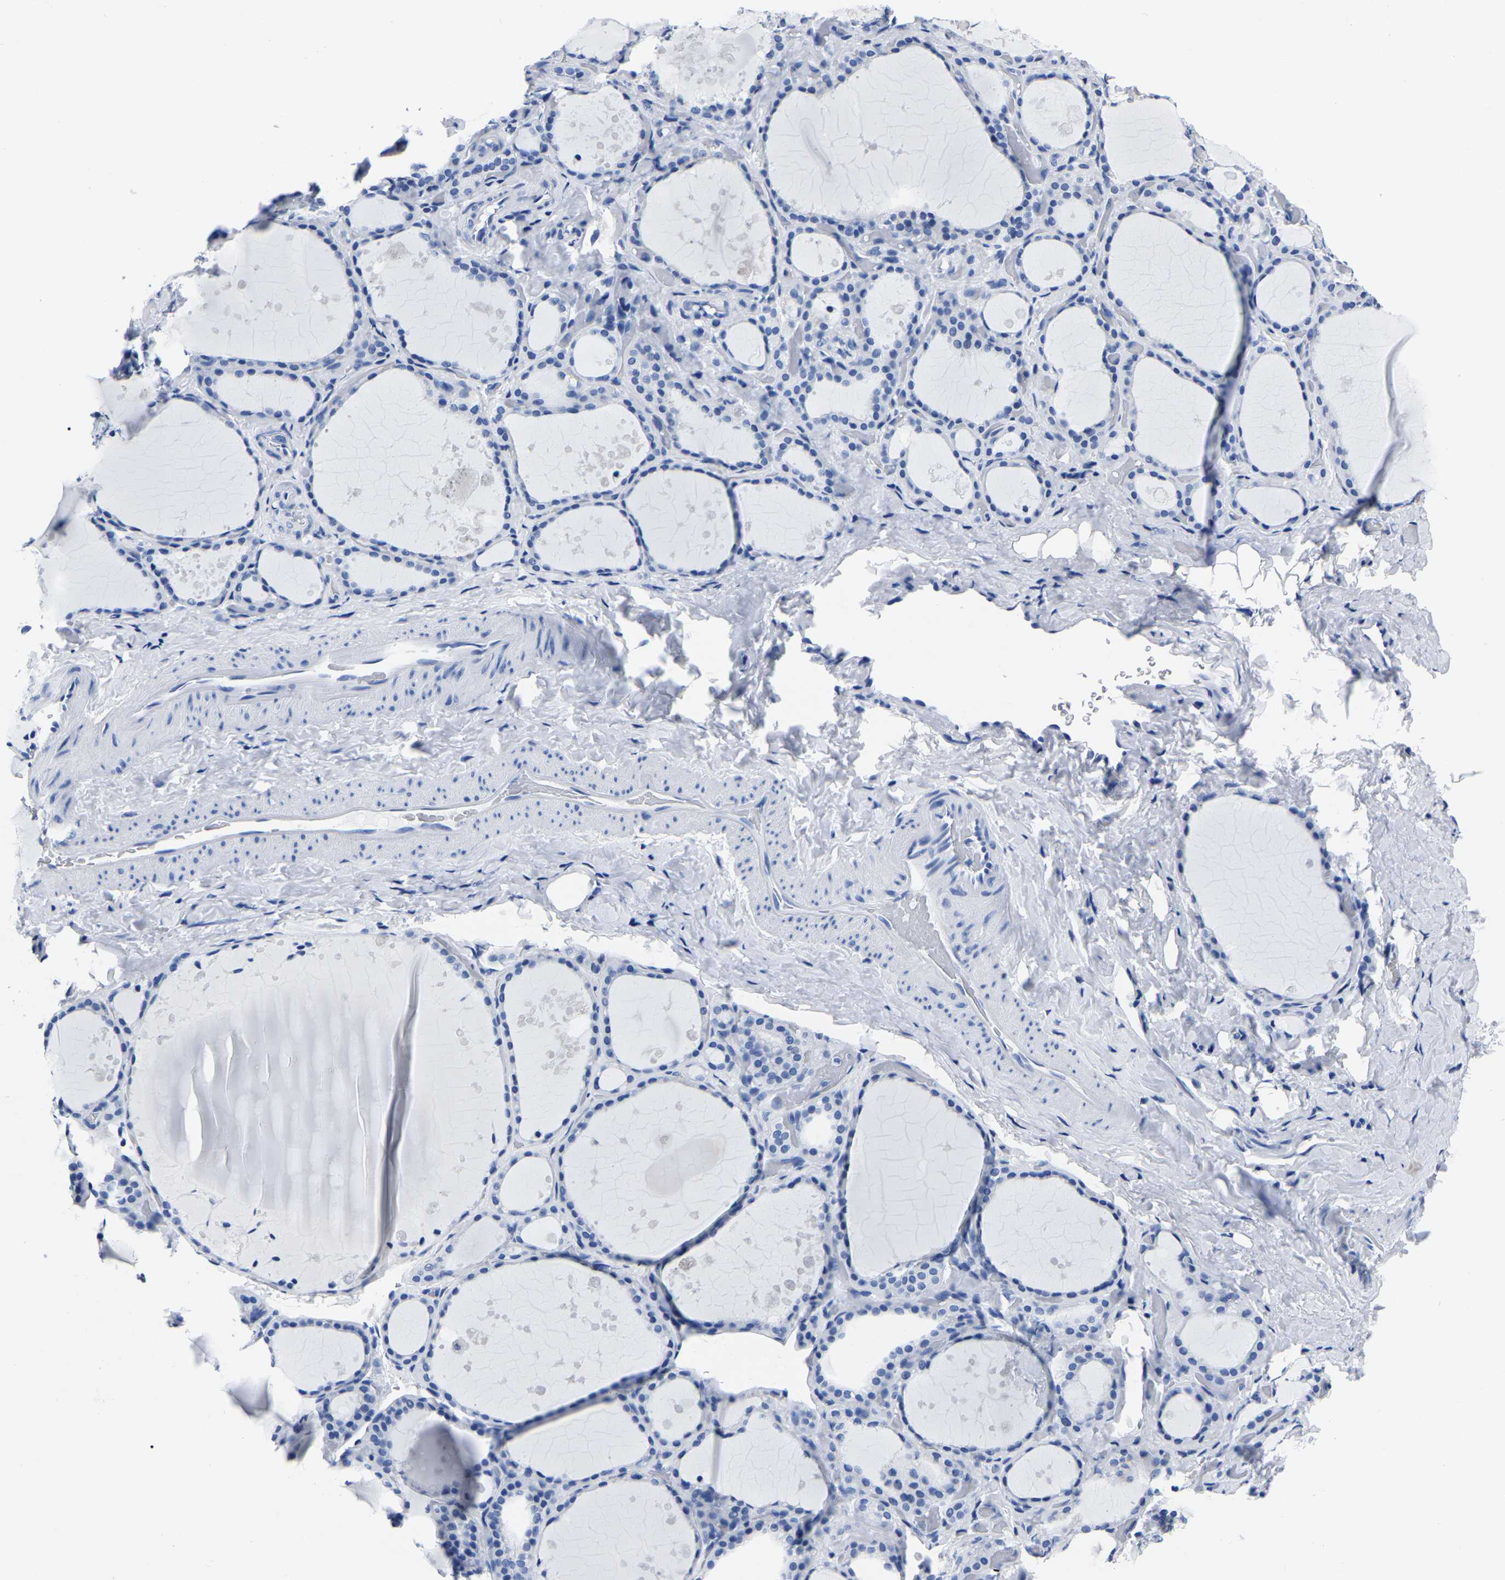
{"staining": {"intensity": "negative", "quantity": "none", "location": "none"}, "tissue": "thyroid gland", "cell_type": "Glandular cells", "image_type": "normal", "snomed": [{"axis": "morphology", "description": "Normal tissue, NOS"}, {"axis": "topography", "description": "Thyroid gland"}], "caption": "Immunohistochemistry (IHC) photomicrograph of benign thyroid gland: thyroid gland stained with DAB (3,3'-diaminobenzidine) demonstrates no significant protein staining in glandular cells. (Brightfield microscopy of DAB immunohistochemistry (IHC) at high magnification).", "gene": "IMPG2", "patient": {"sex": "female", "age": 44}}